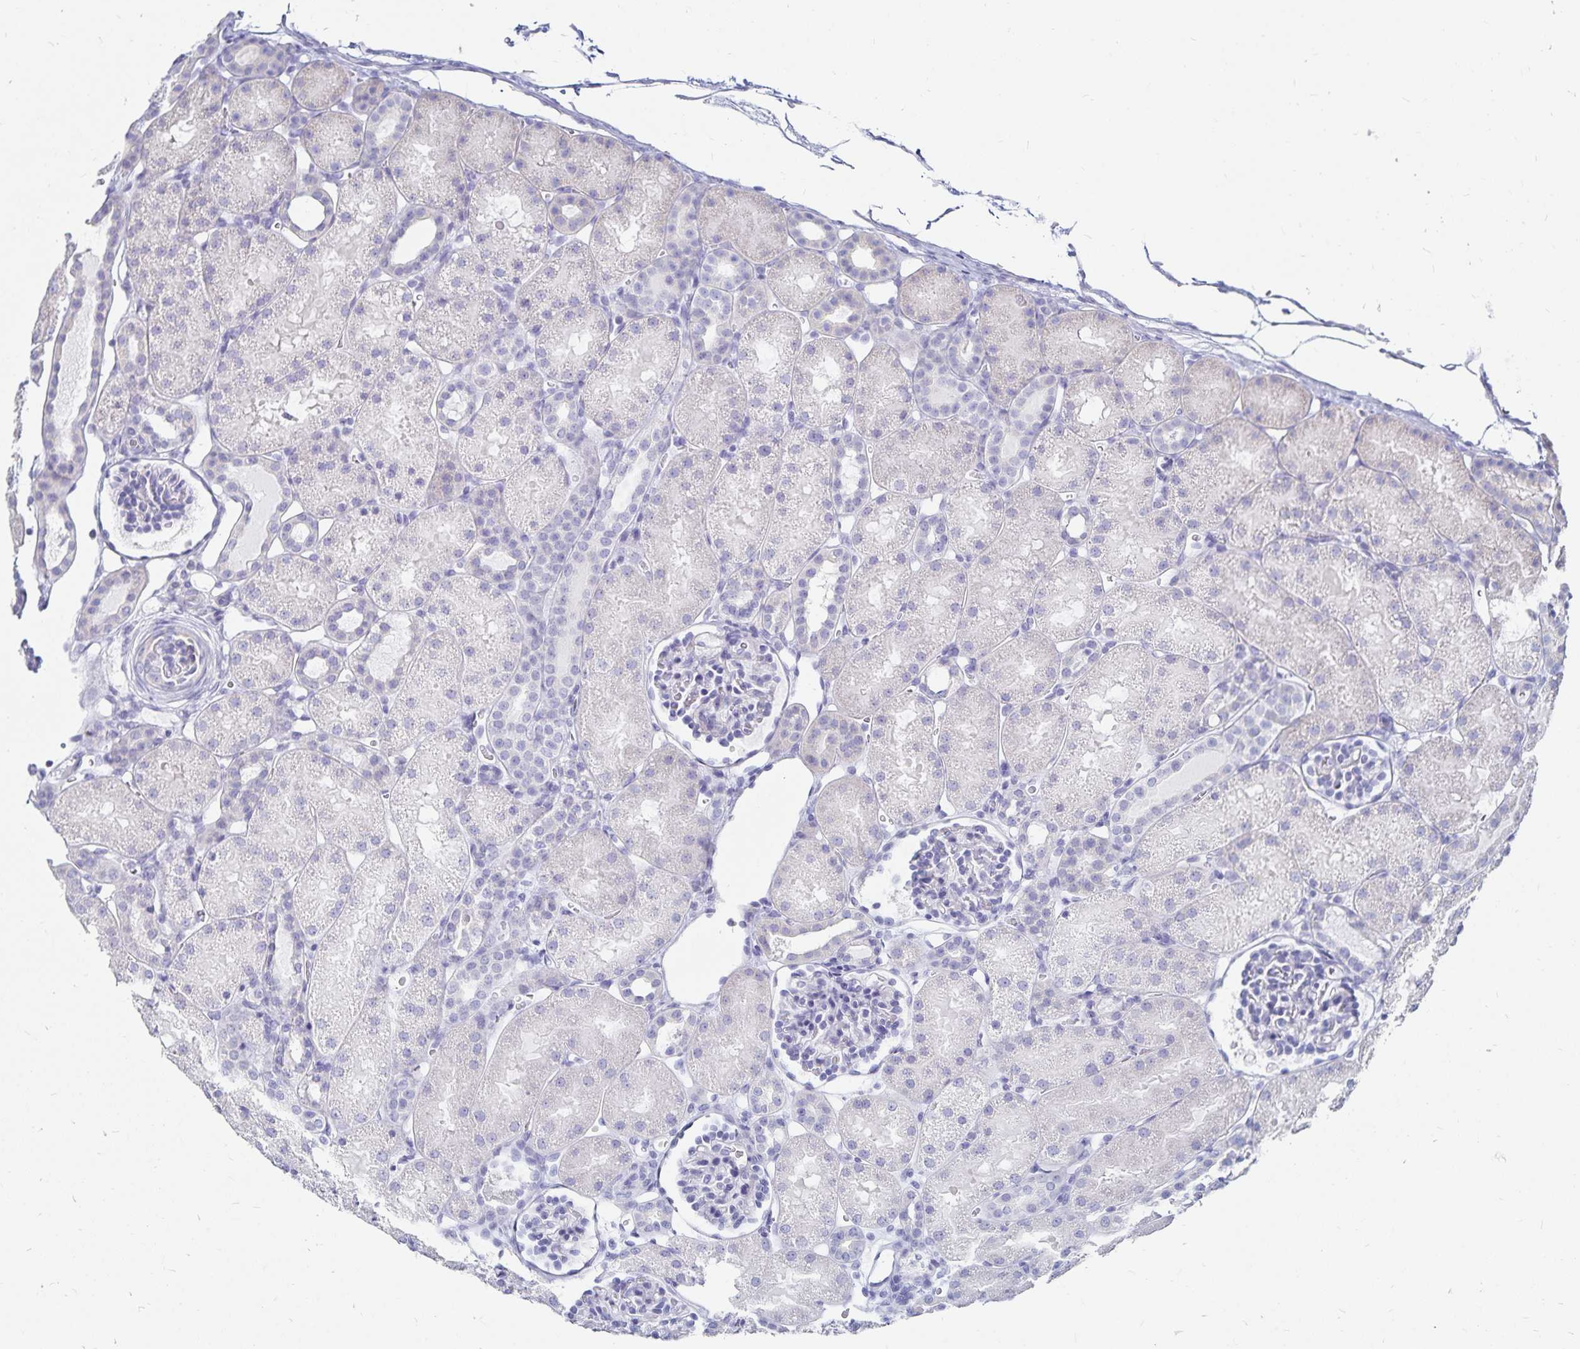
{"staining": {"intensity": "negative", "quantity": "none", "location": "none"}, "tissue": "kidney", "cell_type": "Cells in glomeruli", "image_type": "normal", "snomed": [{"axis": "morphology", "description": "Normal tissue, NOS"}, {"axis": "topography", "description": "Kidney"}], "caption": "Immunohistochemistry (IHC) of unremarkable kidney demonstrates no expression in cells in glomeruli.", "gene": "TNIP1", "patient": {"sex": "male", "age": 2}}